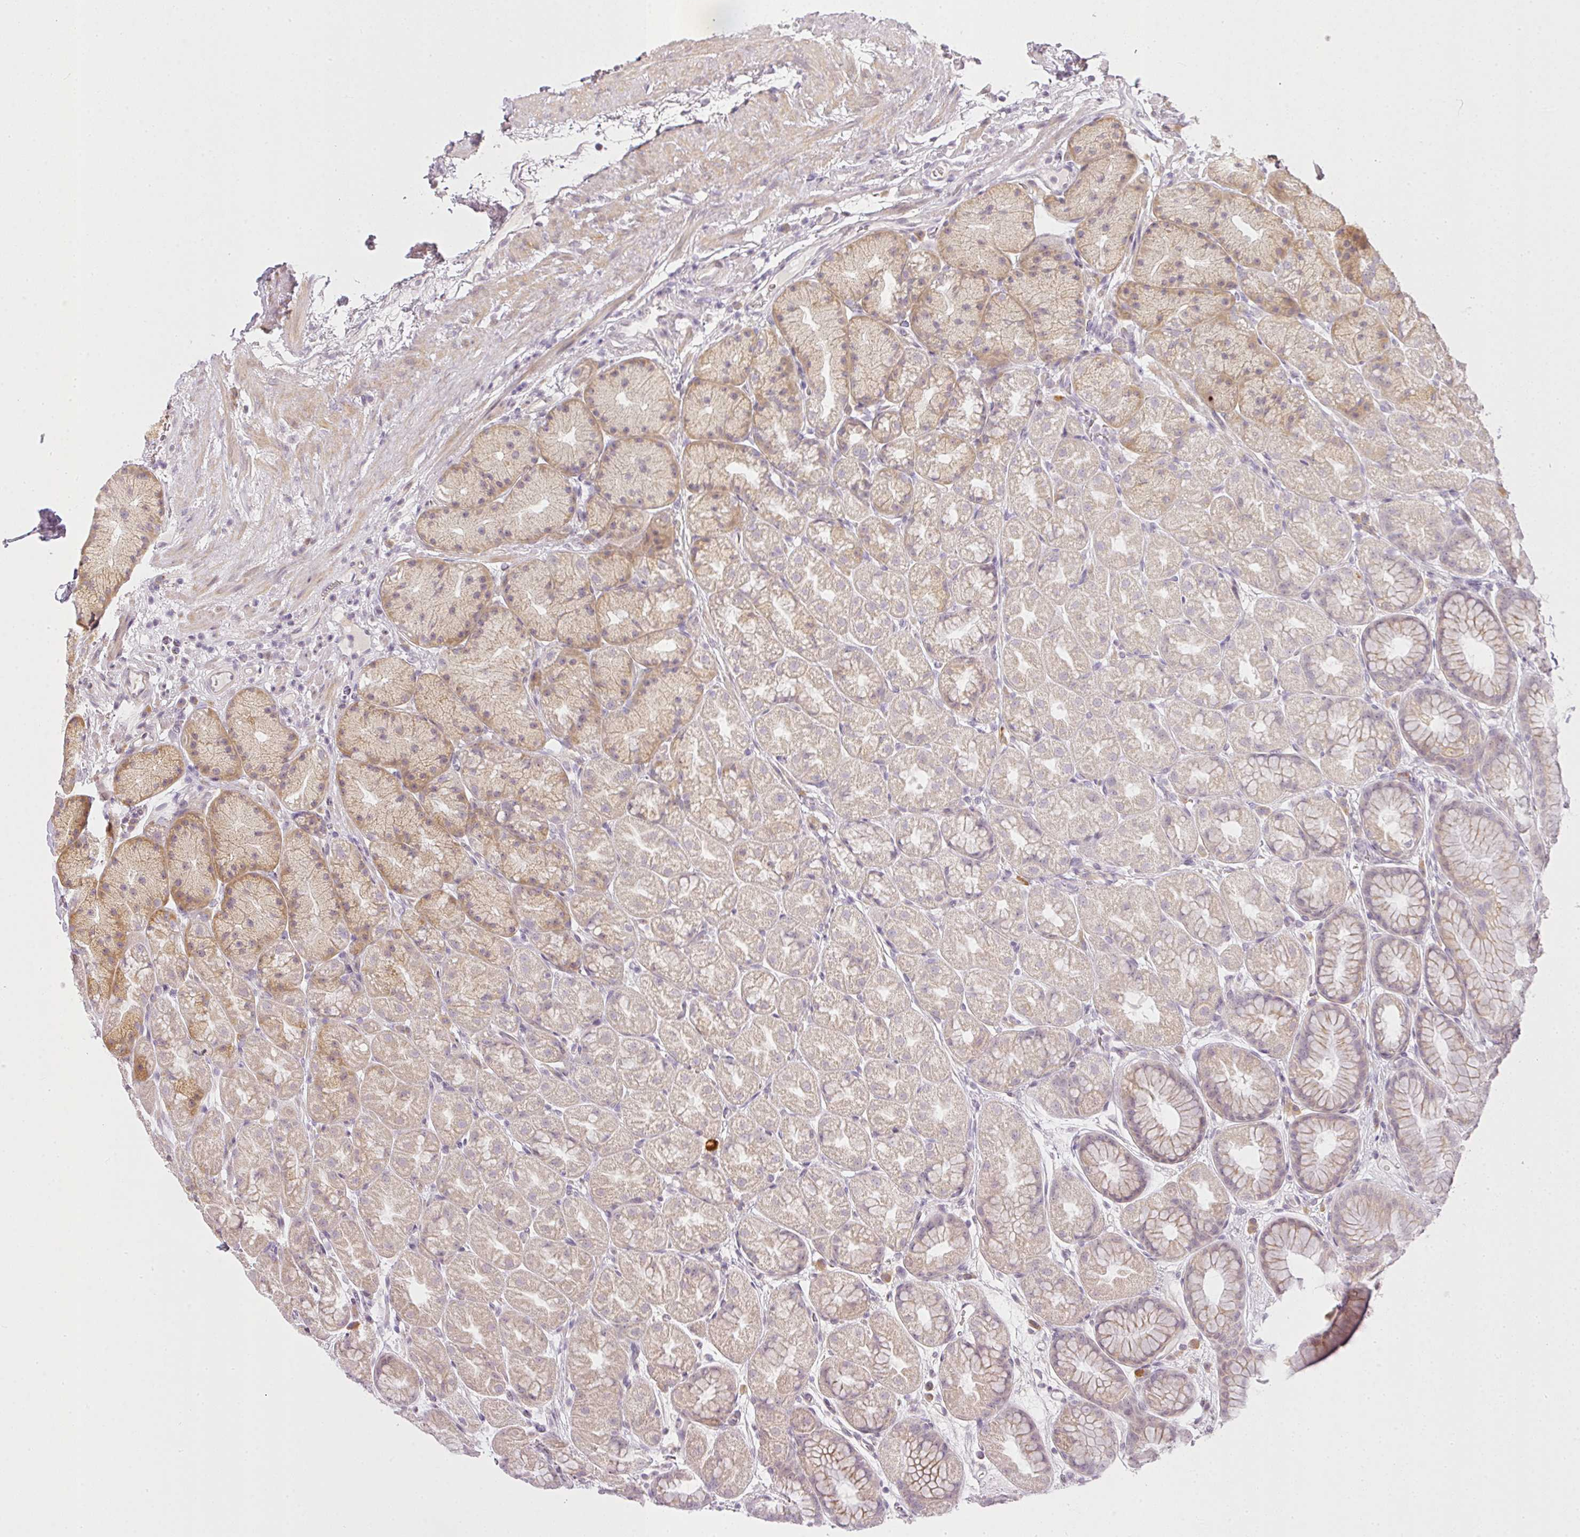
{"staining": {"intensity": "moderate", "quantity": "25%-75%", "location": "cytoplasmic/membranous"}, "tissue": "stomach", "cell_type": "Glandular cells", "image_type": "normal", "snomed": [{"axis": "morphology", "description": "Normal tissue, NOS"}, {"axis": "topography", "description": "Stomach, lower"}], "caption": "Immunohistochemistry (IHC) staining of unremarkable stomach, which exhibits medium levels of moderate cytoplasmic/membranous positivity in about 25%-75% of glandular cells indicating moderate cytoplasmic/membranous protein positivity. The staining was performed using DAB (brown) for protein detection and nuclei were counterstained in hematoxylin (blue).", "gene": "MED19", "patient": {"sex": "male", "age": 67}}